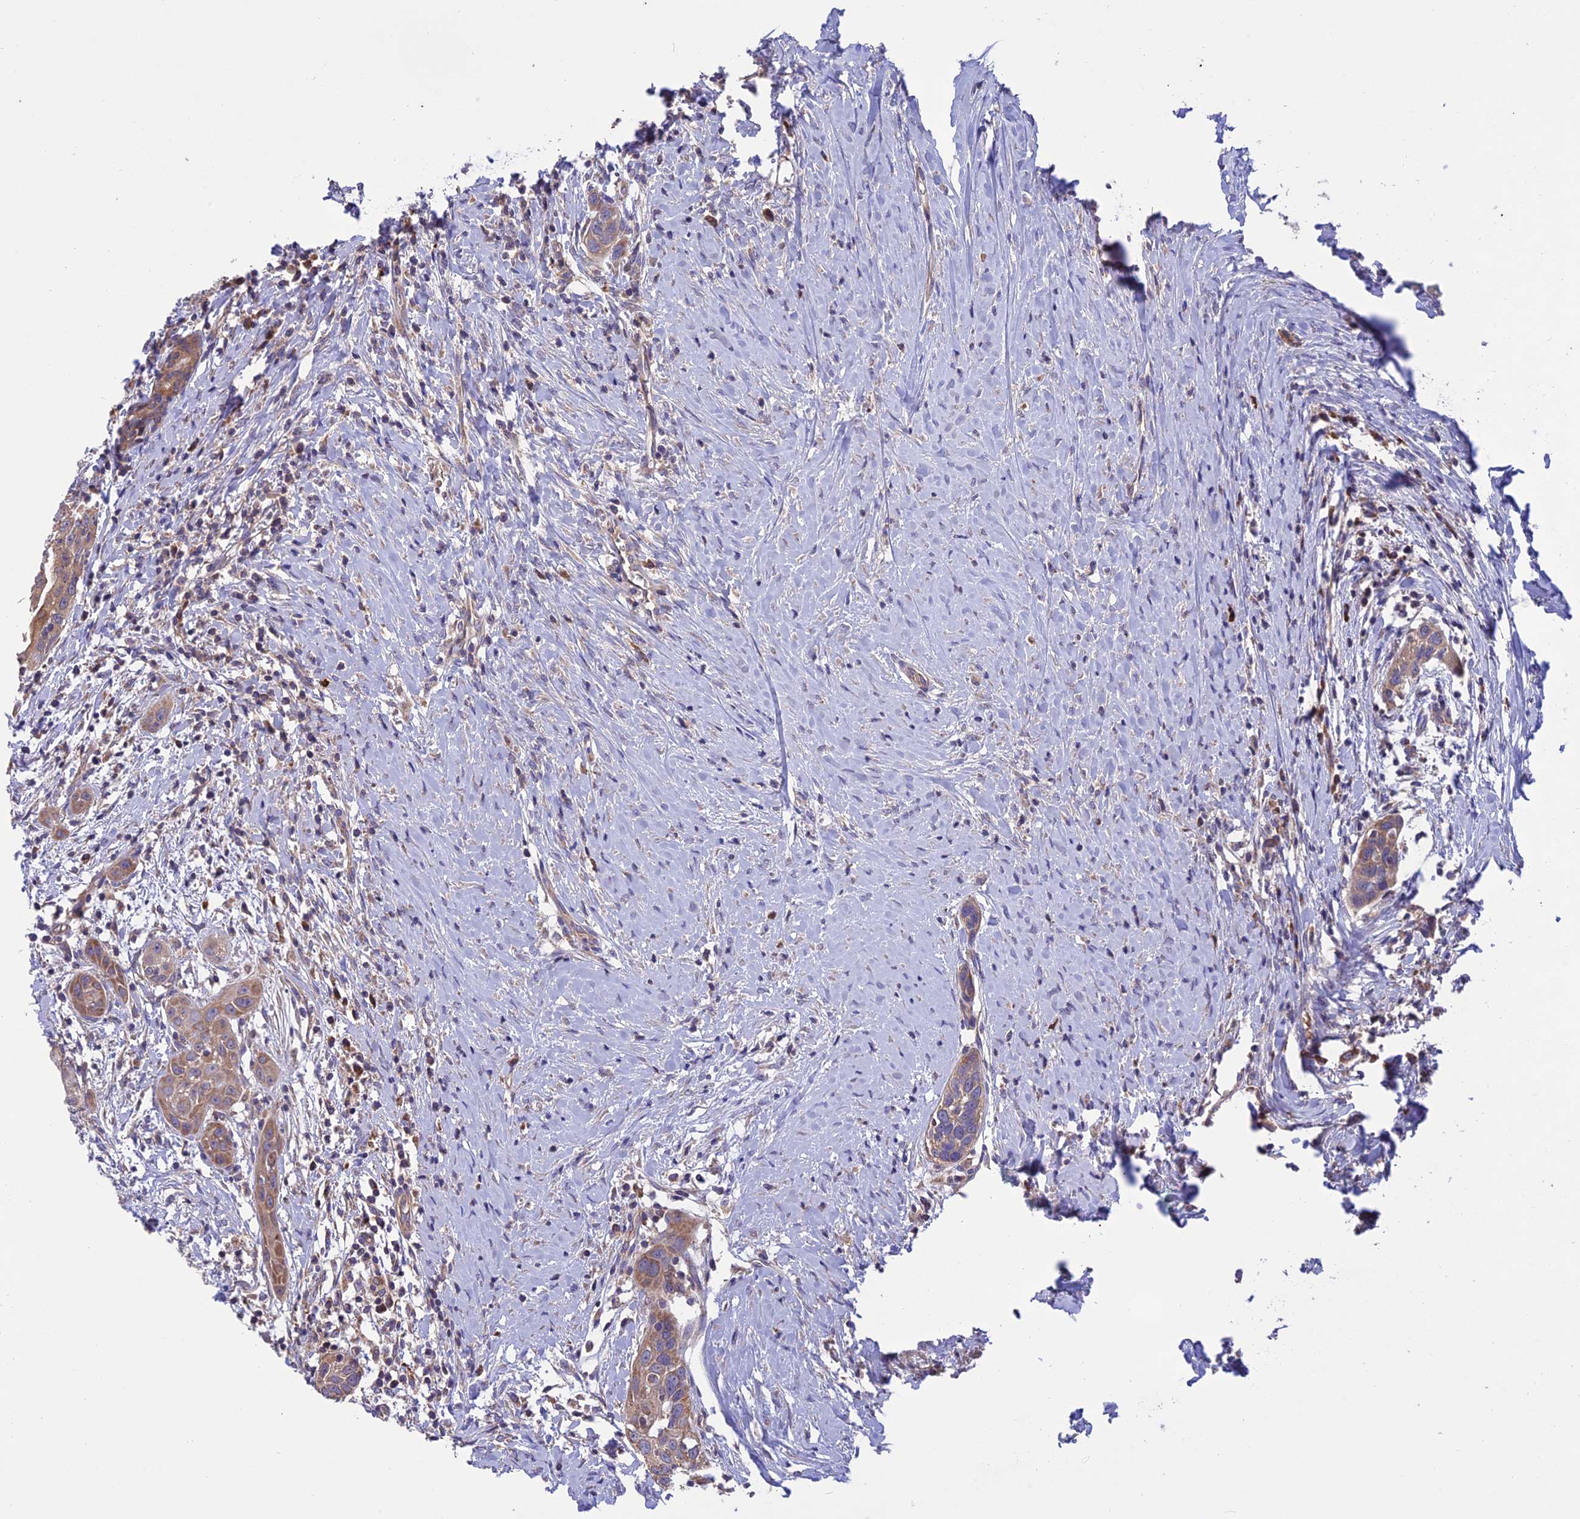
{"staining": {"intensity": "moderate", "quantity": ">75%", "location": "cytoplasmic/membranous"}, "tissue": "head and neck cancer", "cell_type": "Tumor cells", "image_type": "cancer", "snomed": [{"axis": "morphology", "description": "Squamous cell carcinoma, NOS"}, {"axis": "topography", "description": "Oral tissue"}, {"axis": "topography", "description": "Head-Neck"}], "caption": "Head and neck cancer (squamous cell carcinoma) stained with IHC reveals moderate cytoplasmic/membranous expression in about >75% of tumor cells. The protein of interest is shown in brown color, while the nuclei are stained blue.", "gene": "NDUFAF1", "patient": {"sex": "female", "age": 50}}